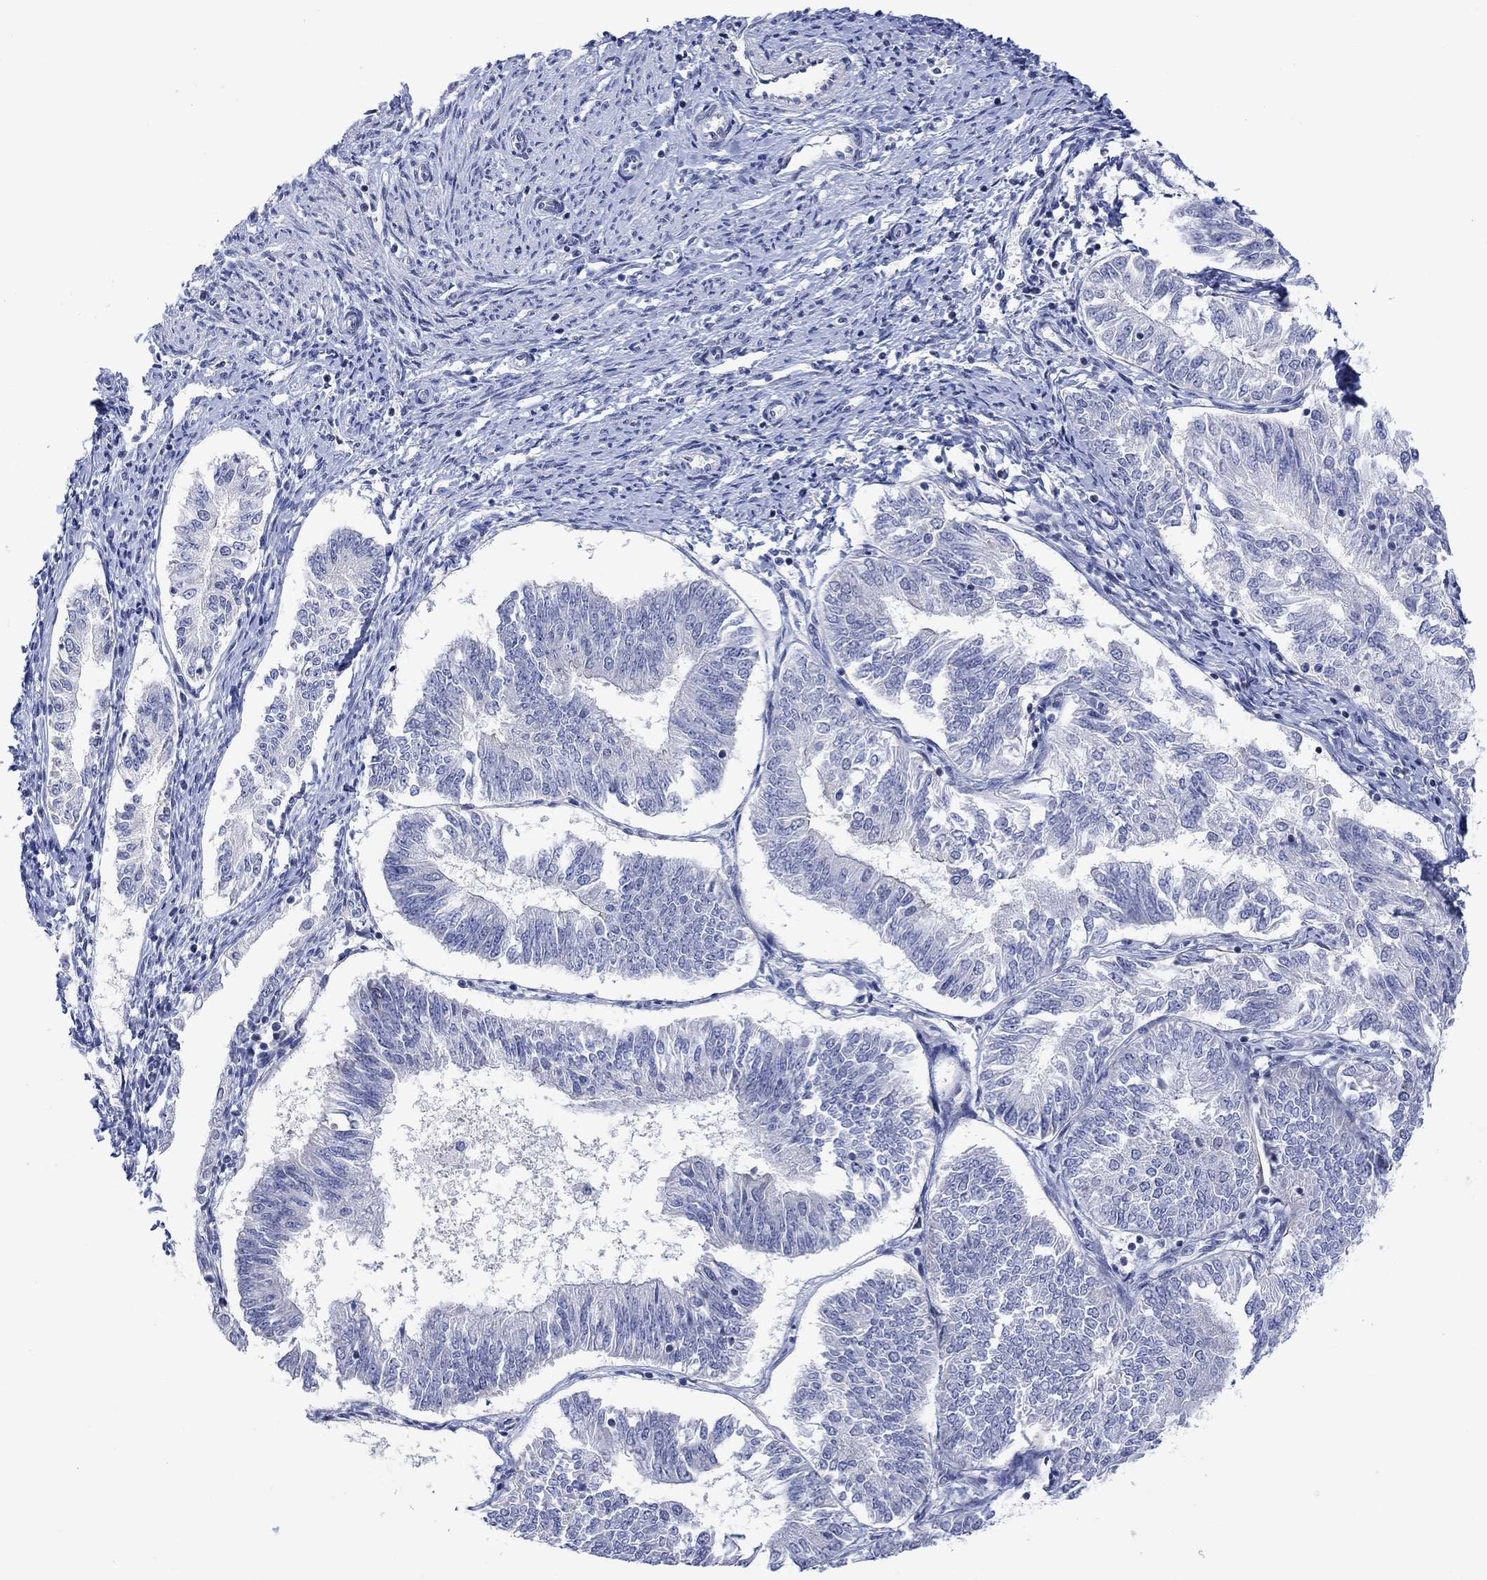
{"staining": {"intensity": "negative", "quantity": "none", "location": "none"}, "tissue": "endometrial cancer", "cell_type": "Tumor cells", "image_type": "cancer", "snomed": [{"axis": "morphology", "description": "Adenocarcinoma, NOS"}, {"axis": "topography", "description": "Endometrium"}], "caption": "An IHC histopathology image of endometrial cancer (adenocarcinoma) is shown. There is no staining in tumor cells of endometrial cancer (adenocarcinoma). Brightfield microscopy of immunohistochemistry stained with DAB (3,3'-diaminobenzidine) (brown) and hematoxylin (blue), captured at high magnification.", "gene": "DCX", "patient": {"sex": "female", "age": 58}}